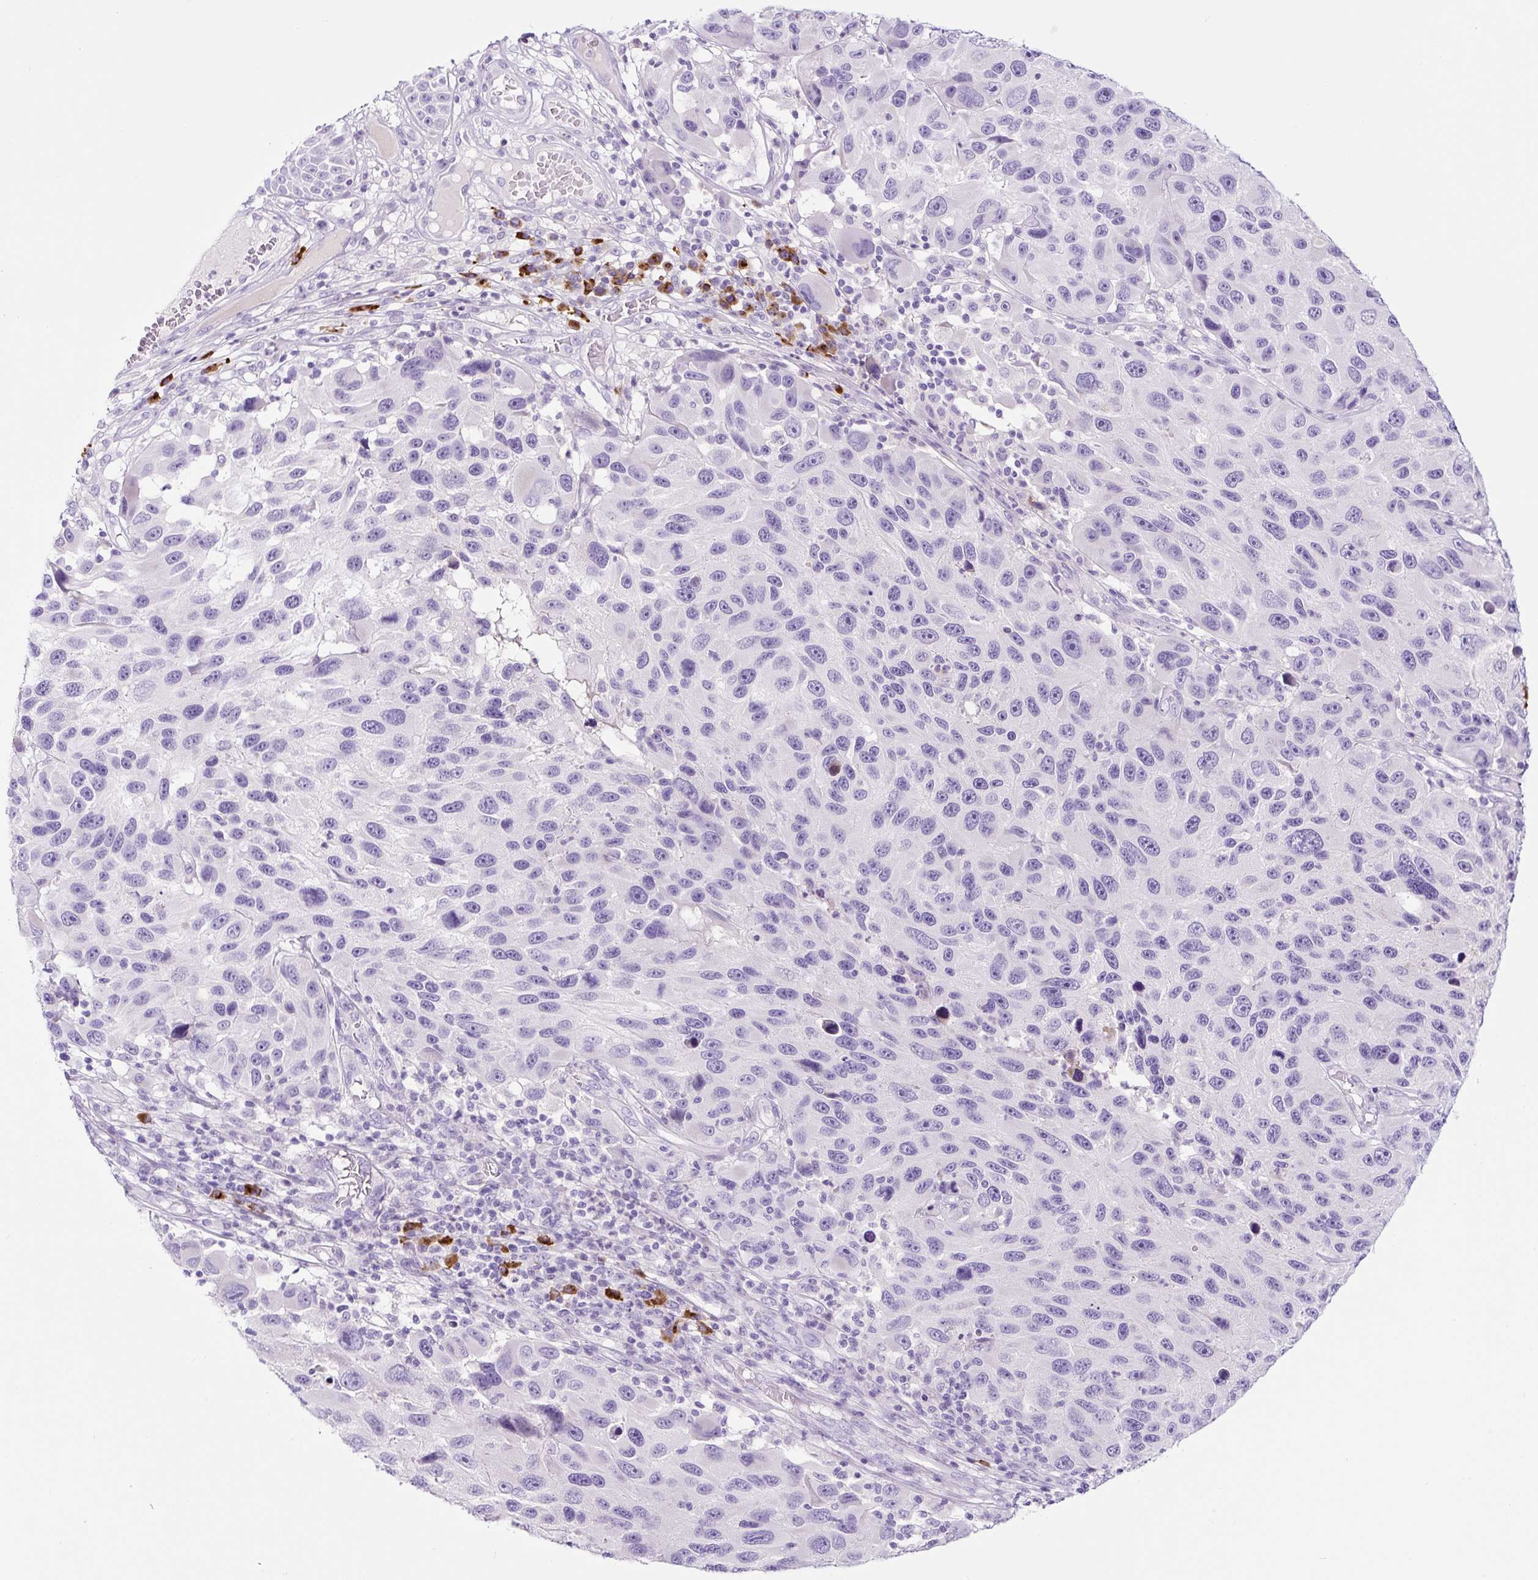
{"staining": {"intensity": "negative", "quantity": "none", "location": "none"}, "tissue": "melanoma", "cell_type": "Tumor cells", "image_type": "cancer", "snomed": [{"axis": "morphology", "description": "Malignant melanoma, NOS"}, {"axis": "topography", "description": "Skin"}], "caption": "A photomicrograph of human melanoma is negative for staining in tumor cells. The staining was performed using DAB to visualize the protein expression in brown, while the nuclei were stained in blue with hematoxylin (Magnification: 20x).", "gene": "RNF212B", "patient": {"sex": "male", "age": 53}}